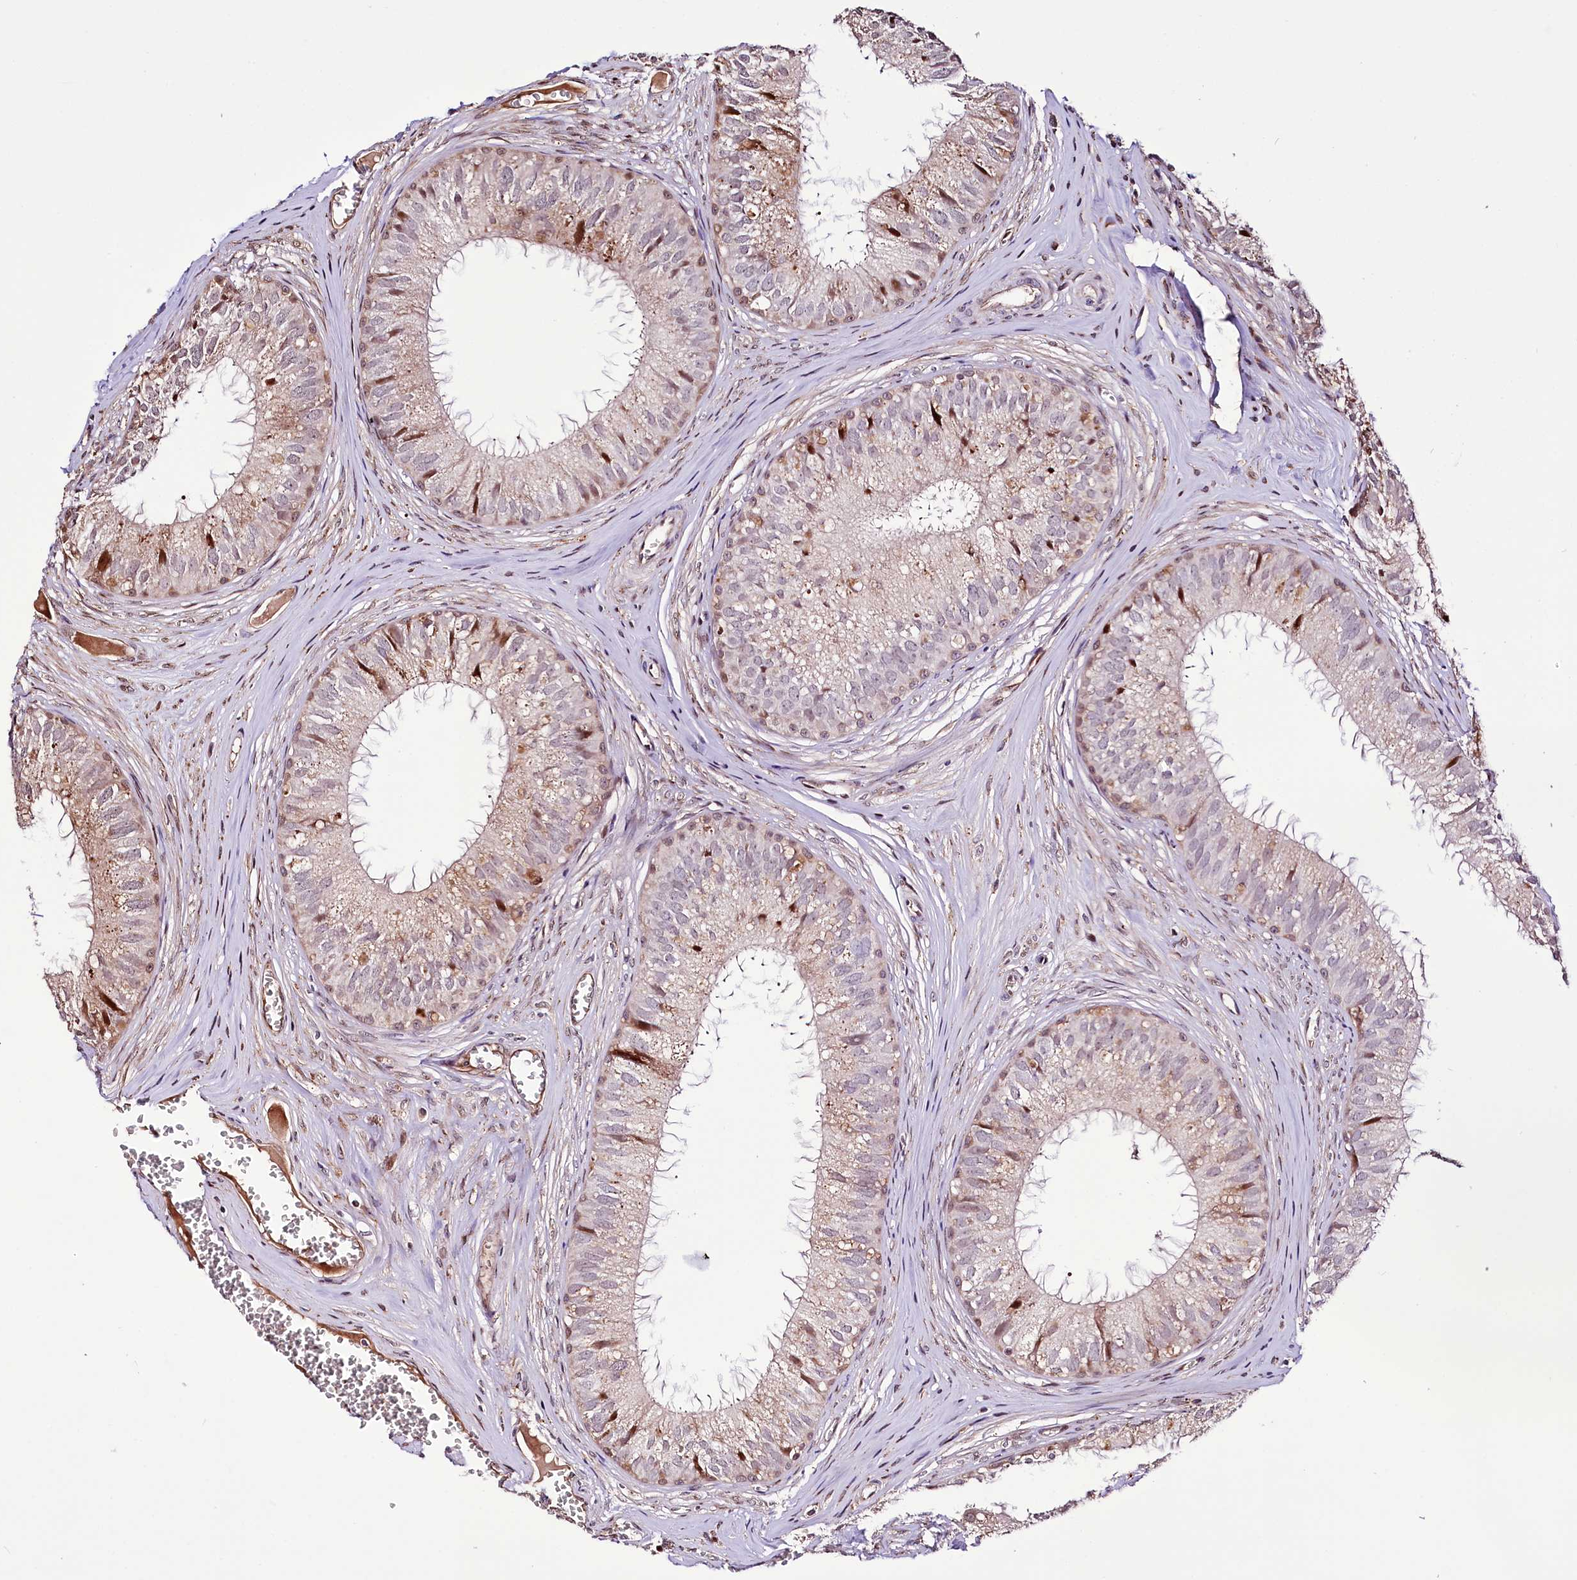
{"staining": {"intensity": "moderate", "quantity": "<25%", "location": "cytoplasmic/membranous,nuclear"}, "tissue": "epididymis", "cell_type": "Glandular cells", "image_type": "normal", "snomed": [{"axis": "morphology", "description": "Normal tissue, NOS"}, {"axis": "topography", "description": "Epididymis"}], "caption": "This image demonstrates IHC staining of normal human epididymis, with low moderate cytoplasmic/membranous,nuclear staining in approximately <25% of glandular cells.", "gene": "CUTC", "patient": {"sex": "male", "age": 36}}